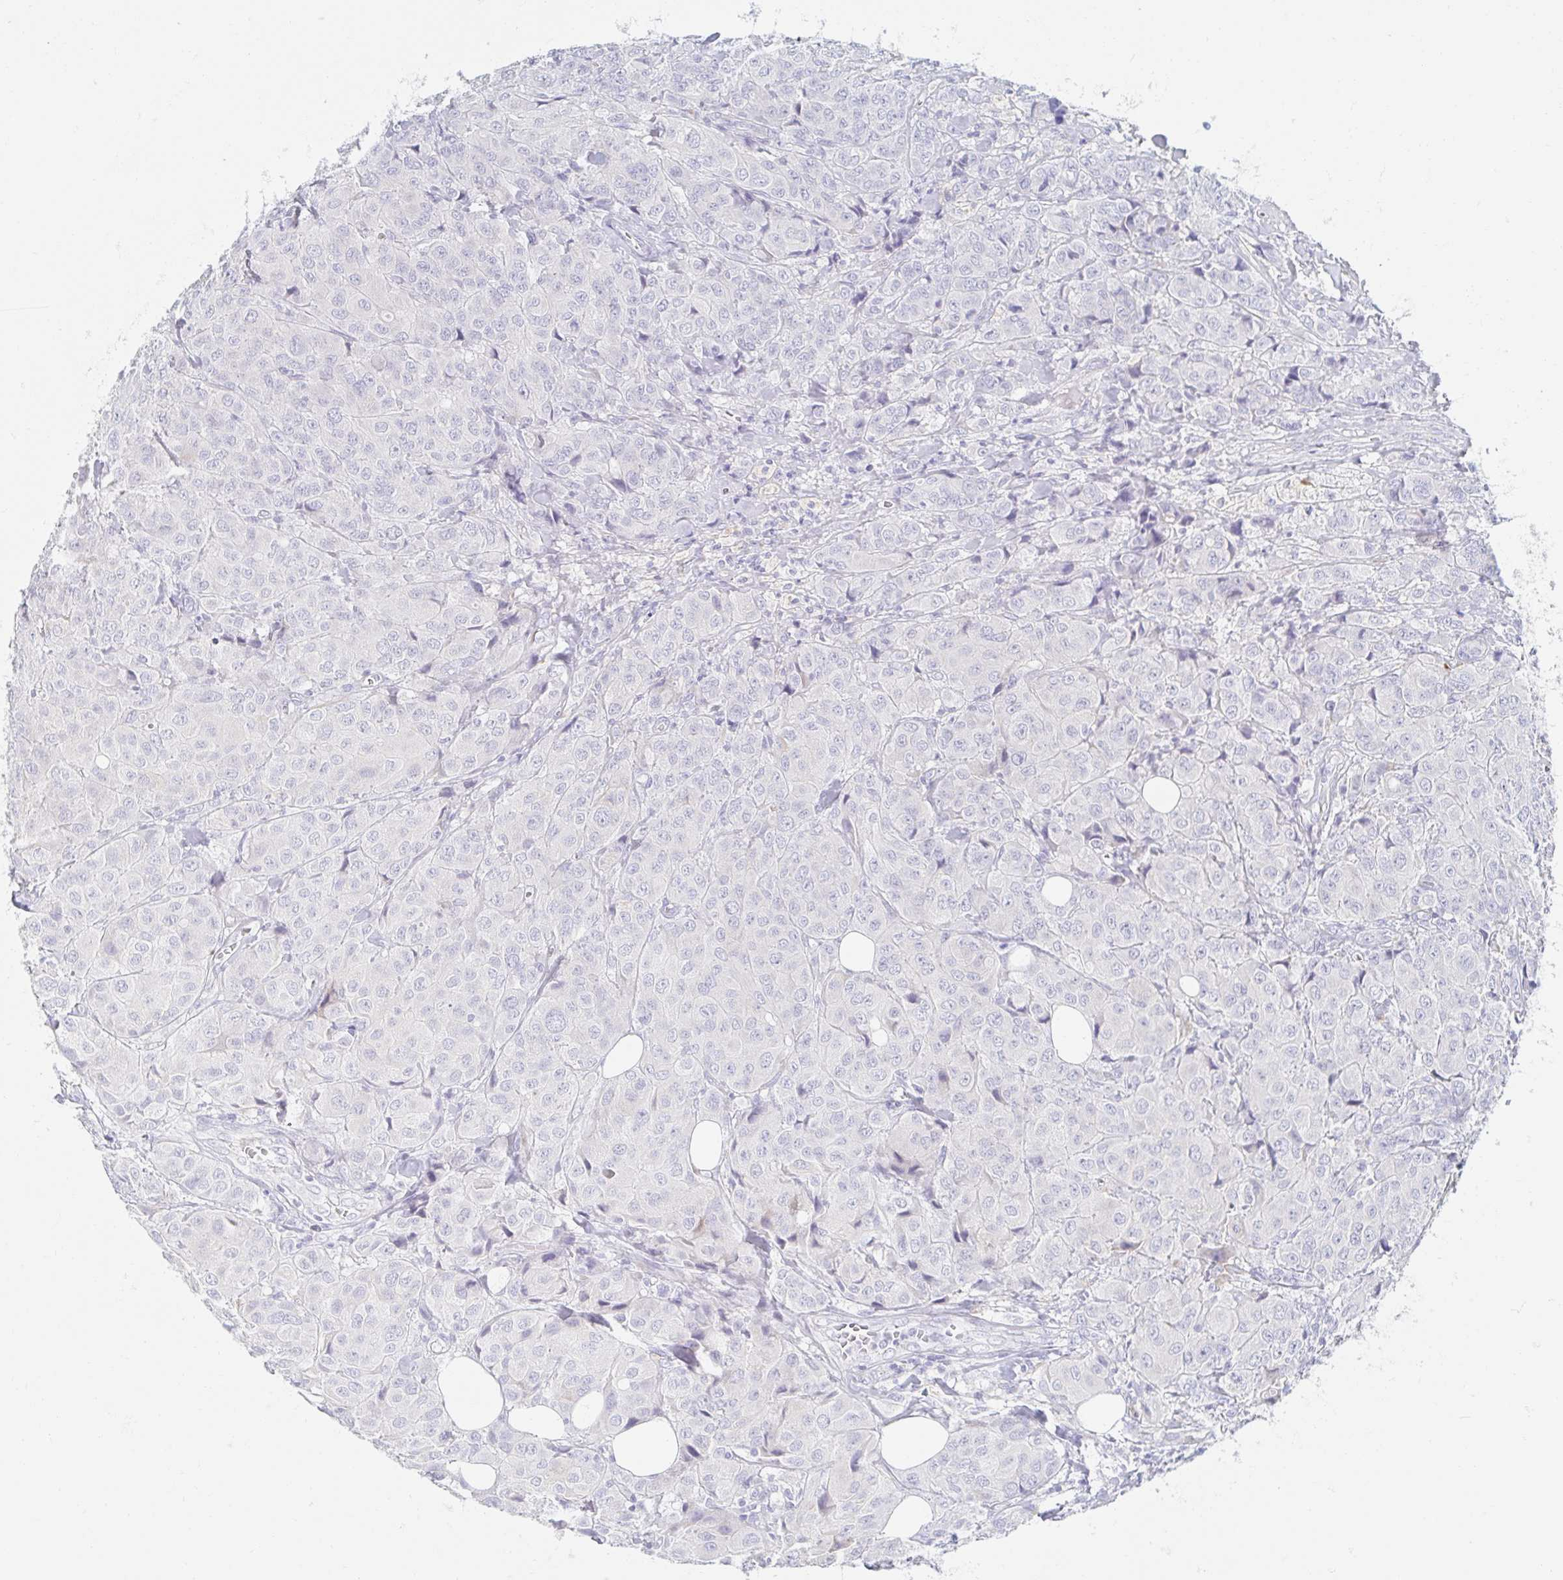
{"staining": {"intensity": "negative", "quantity": "none", "location": "none"}, "tissue": "breast cancer", "cell_type": "Tumor cells", "image_type": "cancer", "snomed": [{"axis": "morphology", "description": "Duct carcinoma"}, {"axis": "topography", "description": "Breast"}], "caption": "Protein analysis of breast invasive ductal carcinoma displays no significant positivity in tumor cells. (Stains: DAB IHC with hematoxylin counter stain, Microscopy: brightfield microscopy at high magnification).", "gene": "MYLK2", "patient": {"sex": "female", "age": 43}}